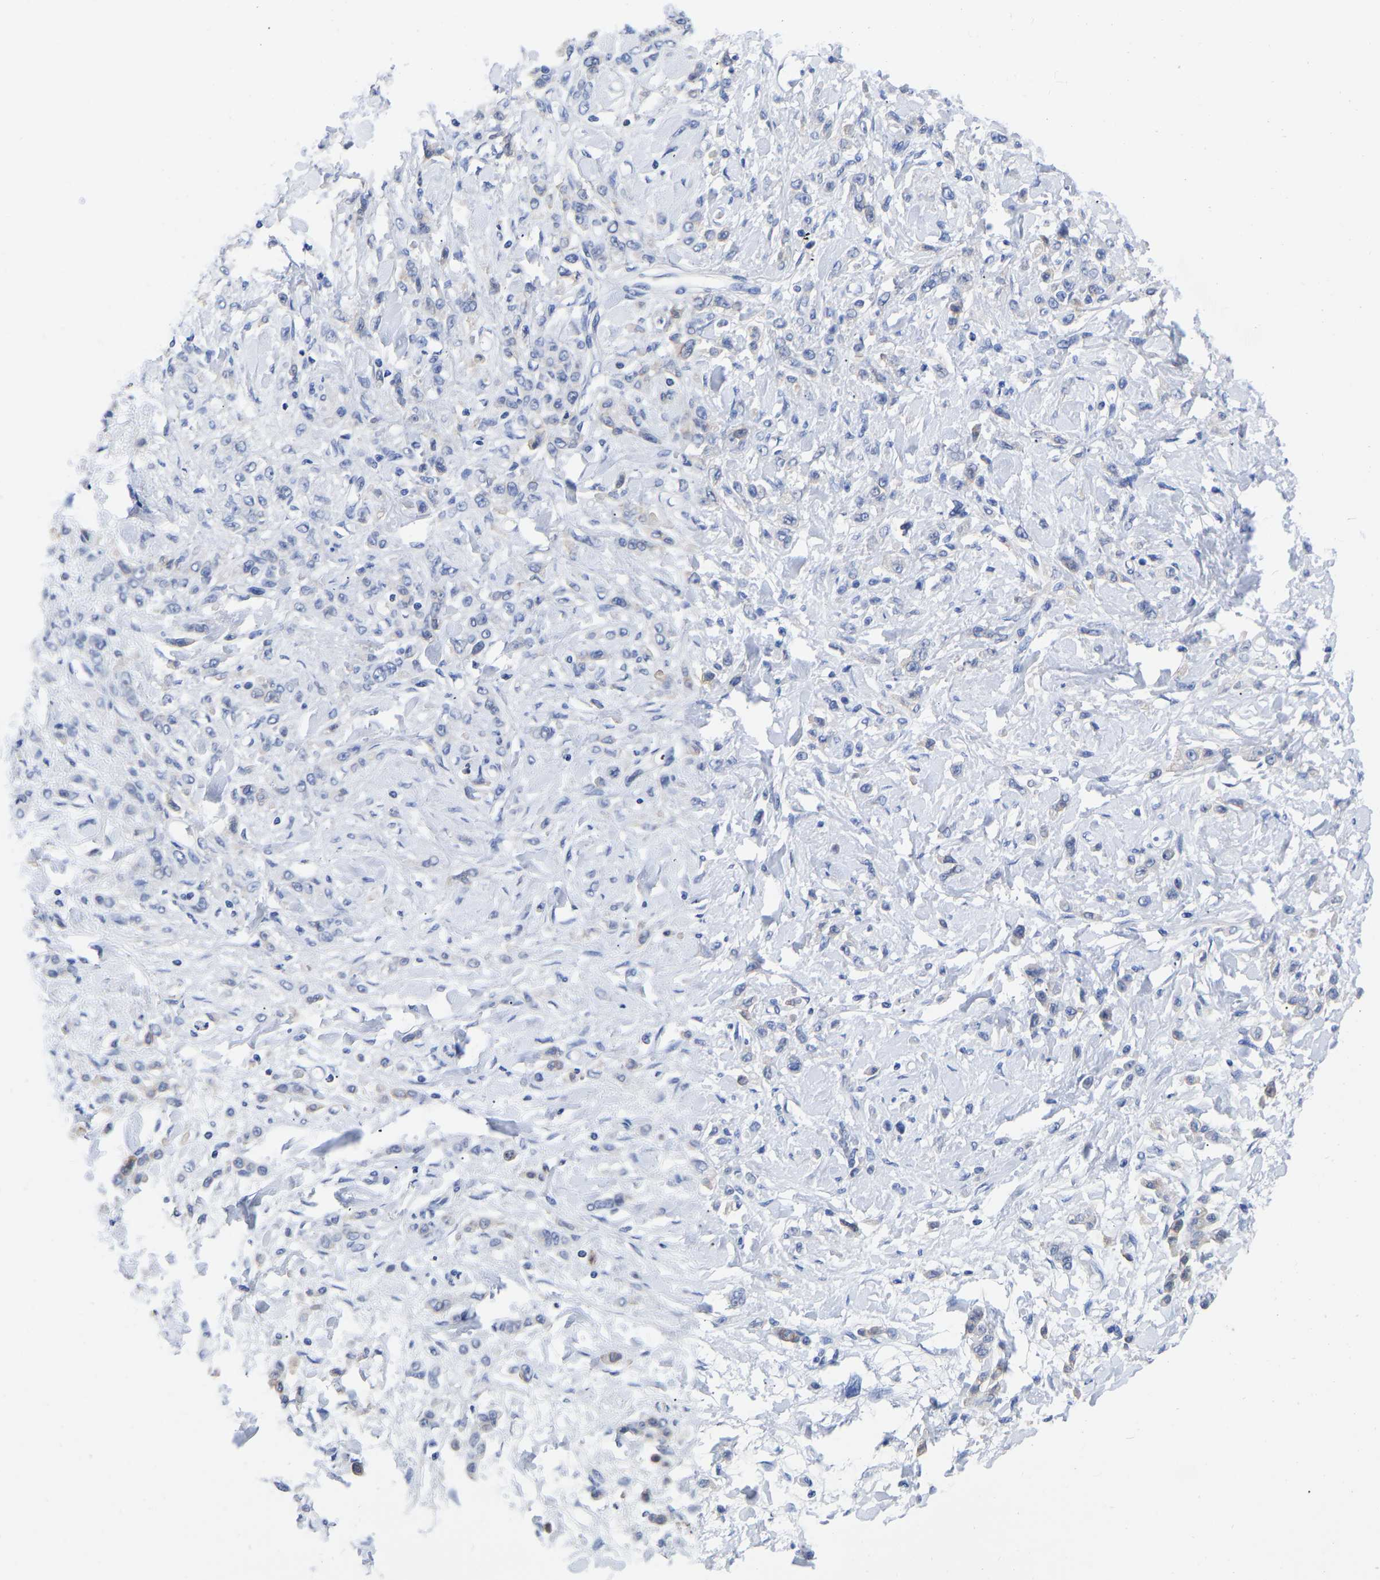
{"staining": {"intensity": "weak", "quantity": "<25%", "location": "cytoplasmic/membranous"}, "tissue": "stomach cancer", "cell_type": "Tumor cells", "image_type": "cancer", "snomed": [{"axis": "morphology", "description": "Normal tissue, NOS"}, {"axis": "morphology", "description": "Adenocarcinoma, NOS"}, {"axis": "topography", "description": "Stomach"}], "caption": "The micrograph demonstrates no staining of tumor cells in stomach adenocarcinoma.", "gene": "GPA33", "patient": {"sex": "male", "age": 82}}